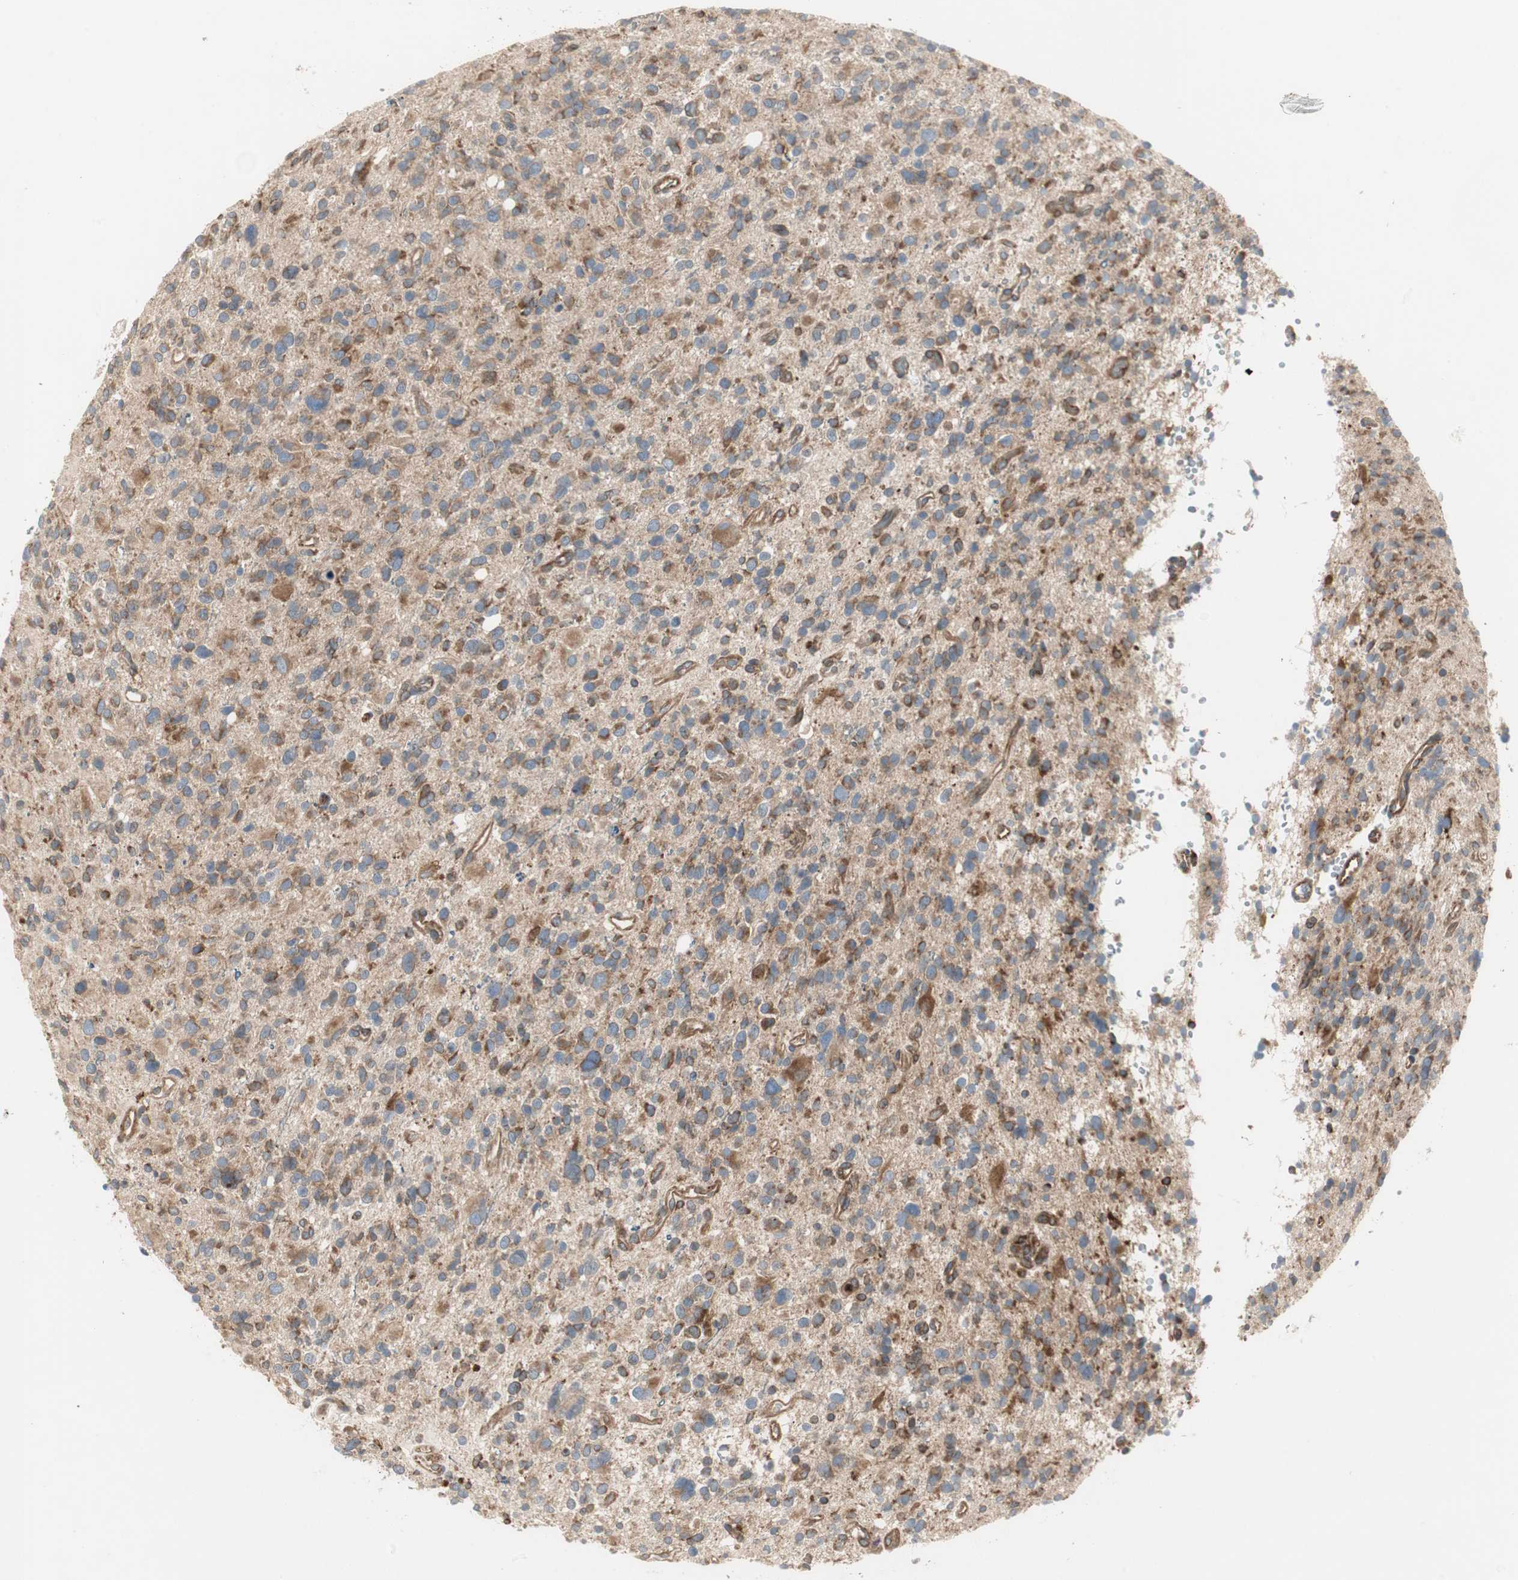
{"staining": {"intensity": "moderate", "quantity": ">75%", "location": "cytoplasmic/membranous"}, "tissue": "glioma", "cell_type": "Tumor cells", "image_type": "cancer", "snomed": [{"axis": "morphology", "description": "Glioma, malignant, High grade"}, {"axis": "topography", "description": "Brain"}], "caption": "Glioma stained with a brown dye displays moderate cytoplasmic/membranous positive staining in approximately >75% of tumor cells.", "gene": "H6PD", "patient": {"sex": "male", "age": 48}}